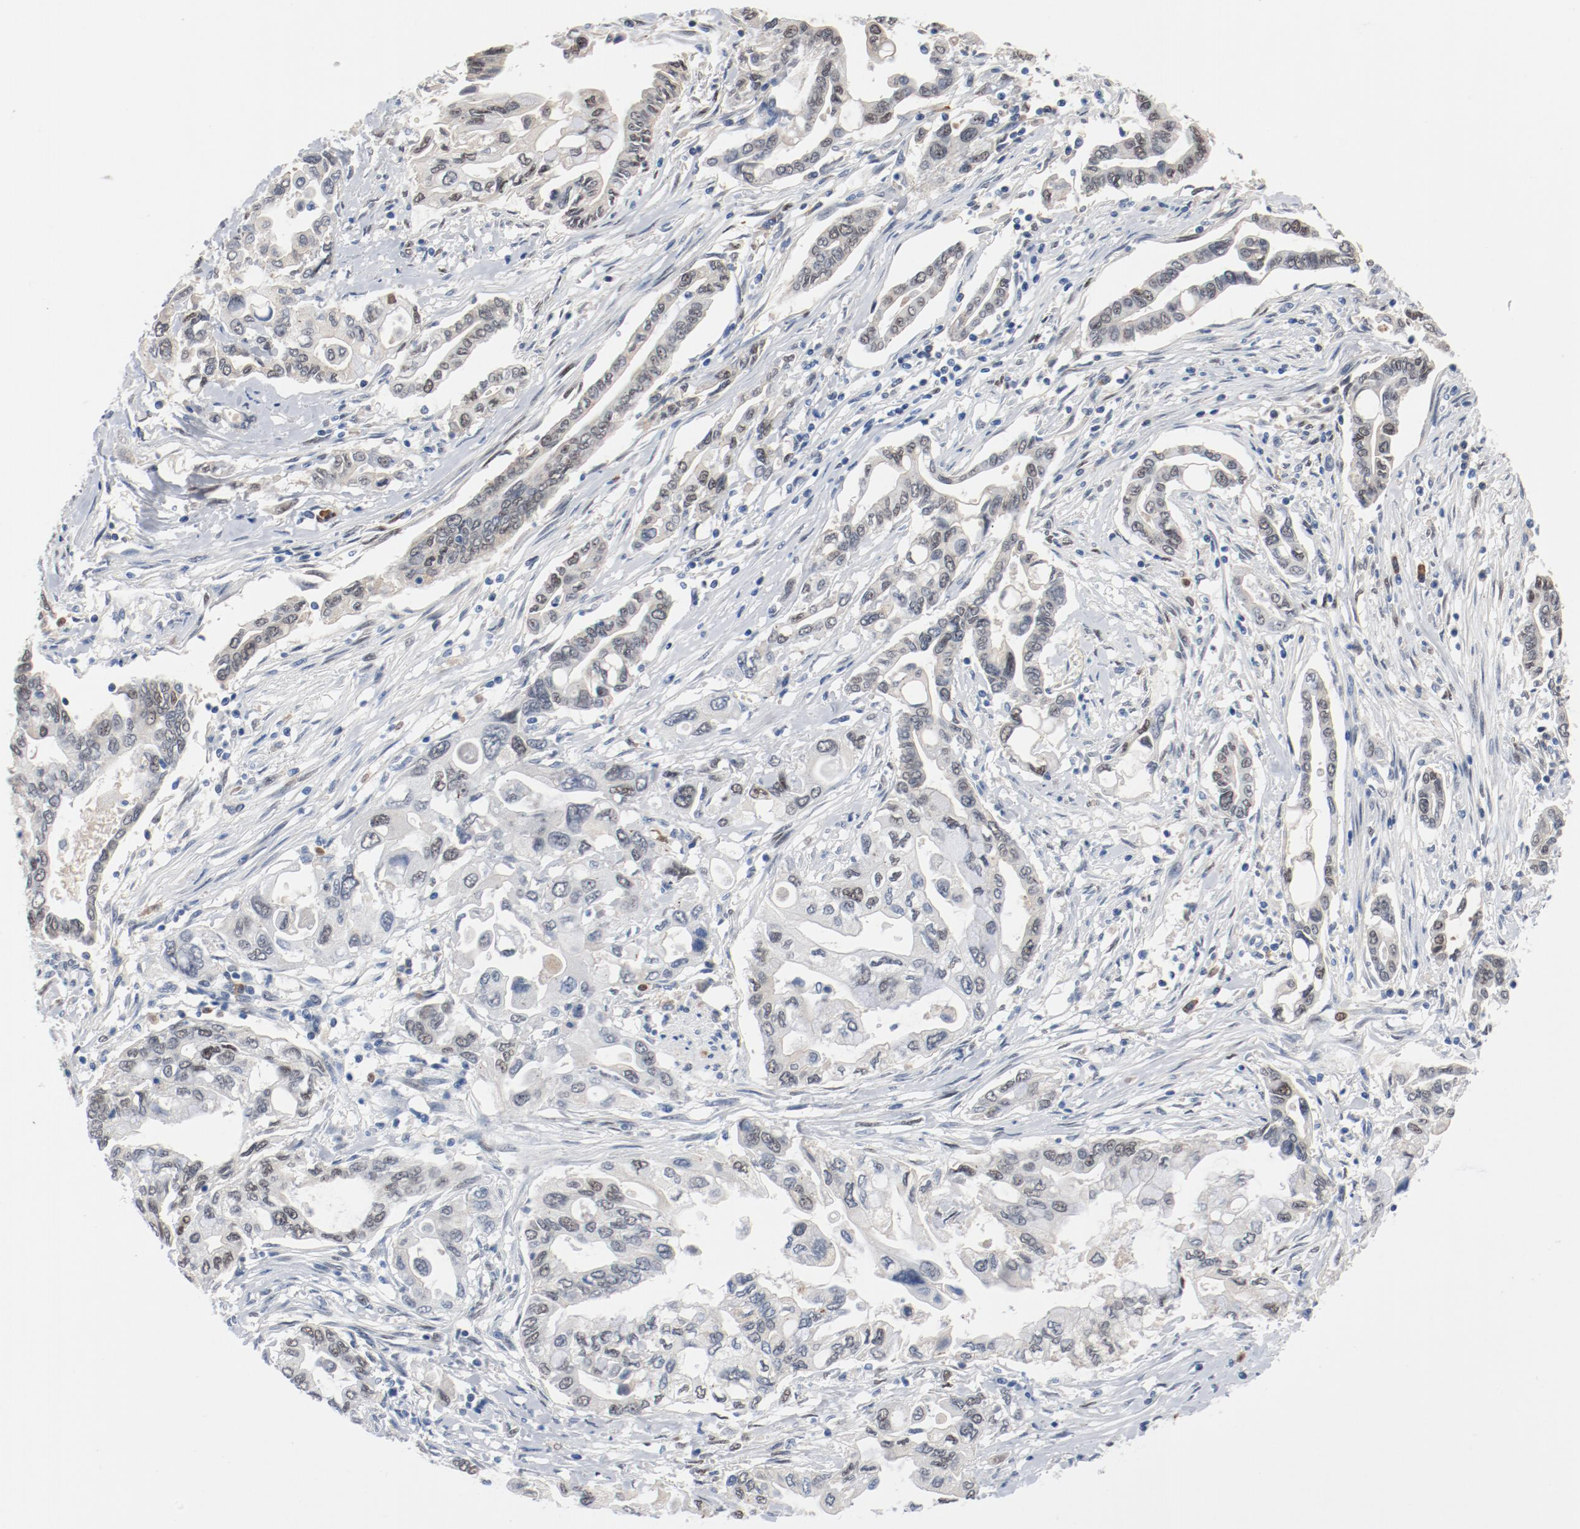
{"staining": {"intensity": "weak", "quantity": "<25%", "location": "nuclear"}, "tissue": "pancreatic cancer", "cell_type": "Tumor cells", "image_type": "cancer", "snomed": [{"axis": "morphology", "description": "Adenocarcinoma, NOS"}, {"axis": "topography", "description": "Pancreas"}], "caption": "Tumor cells are negative for brown protein staining in pancreatic cancer.", "gene": "FOXP1", "patient": {"sex": "female", "age": 57}}